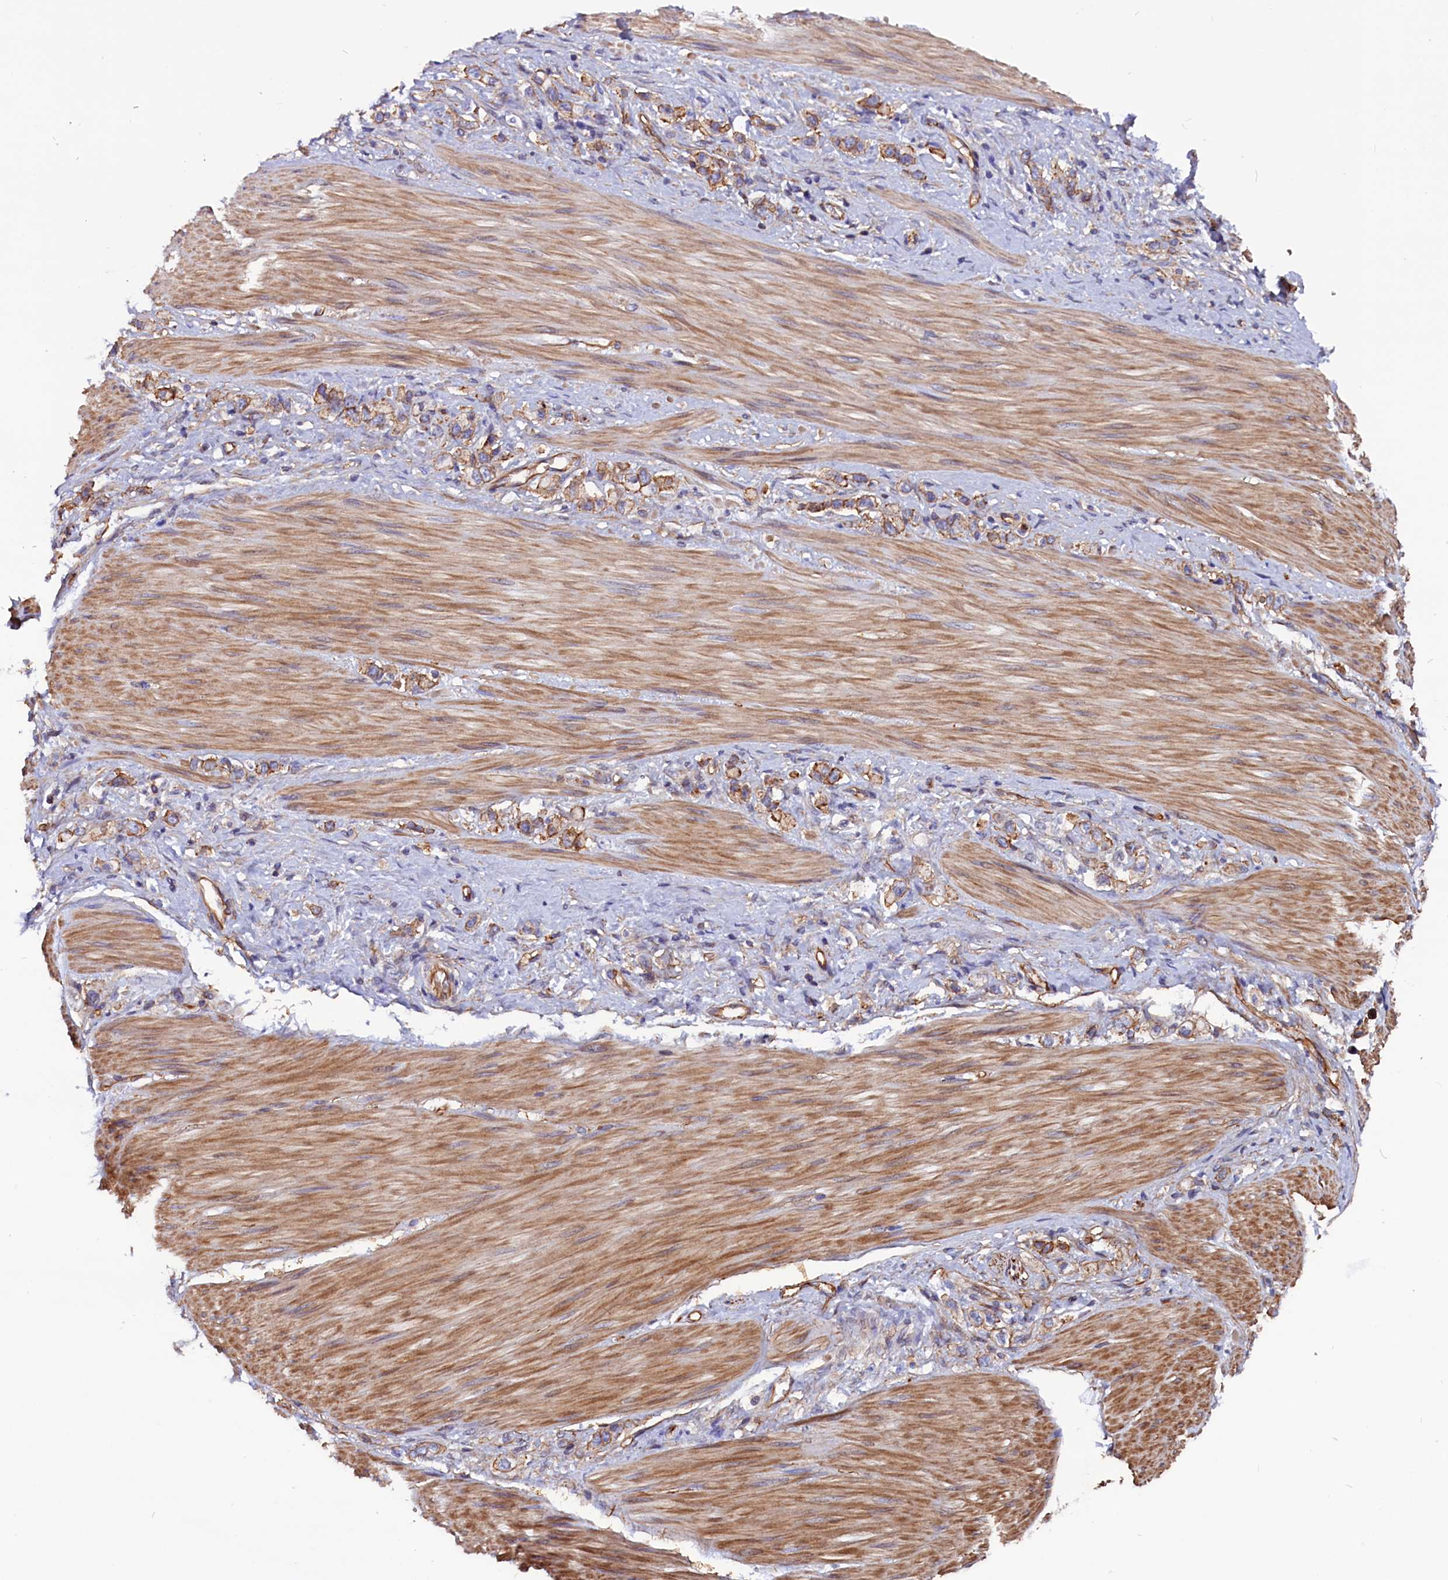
{"staining": {"intensity": "moderate", "quantity": ">75%", "location": "cytoplasmic/membranous"}, "tissue": "stomach cancer", "cell_type": "Tumor cells", "image_type": "cancer", "snomed": [{"axis": "morphology", "description": "Adenocarcinoma, NOS"}, {"axis": "topography", "description": "Stomach"}], "caption": "IHC micrograph of neoplastic tissue: human stomach cancer stained using immunohistochemistry demonstrates medium levels of moderate protein expression localized specifically in the cytoplasmic/membranous of tumor cells, appearing as a cytoplasmic/membranous brown color.", "gene": "ZNF749", "patient": {"sex": "female", "age": 65}}